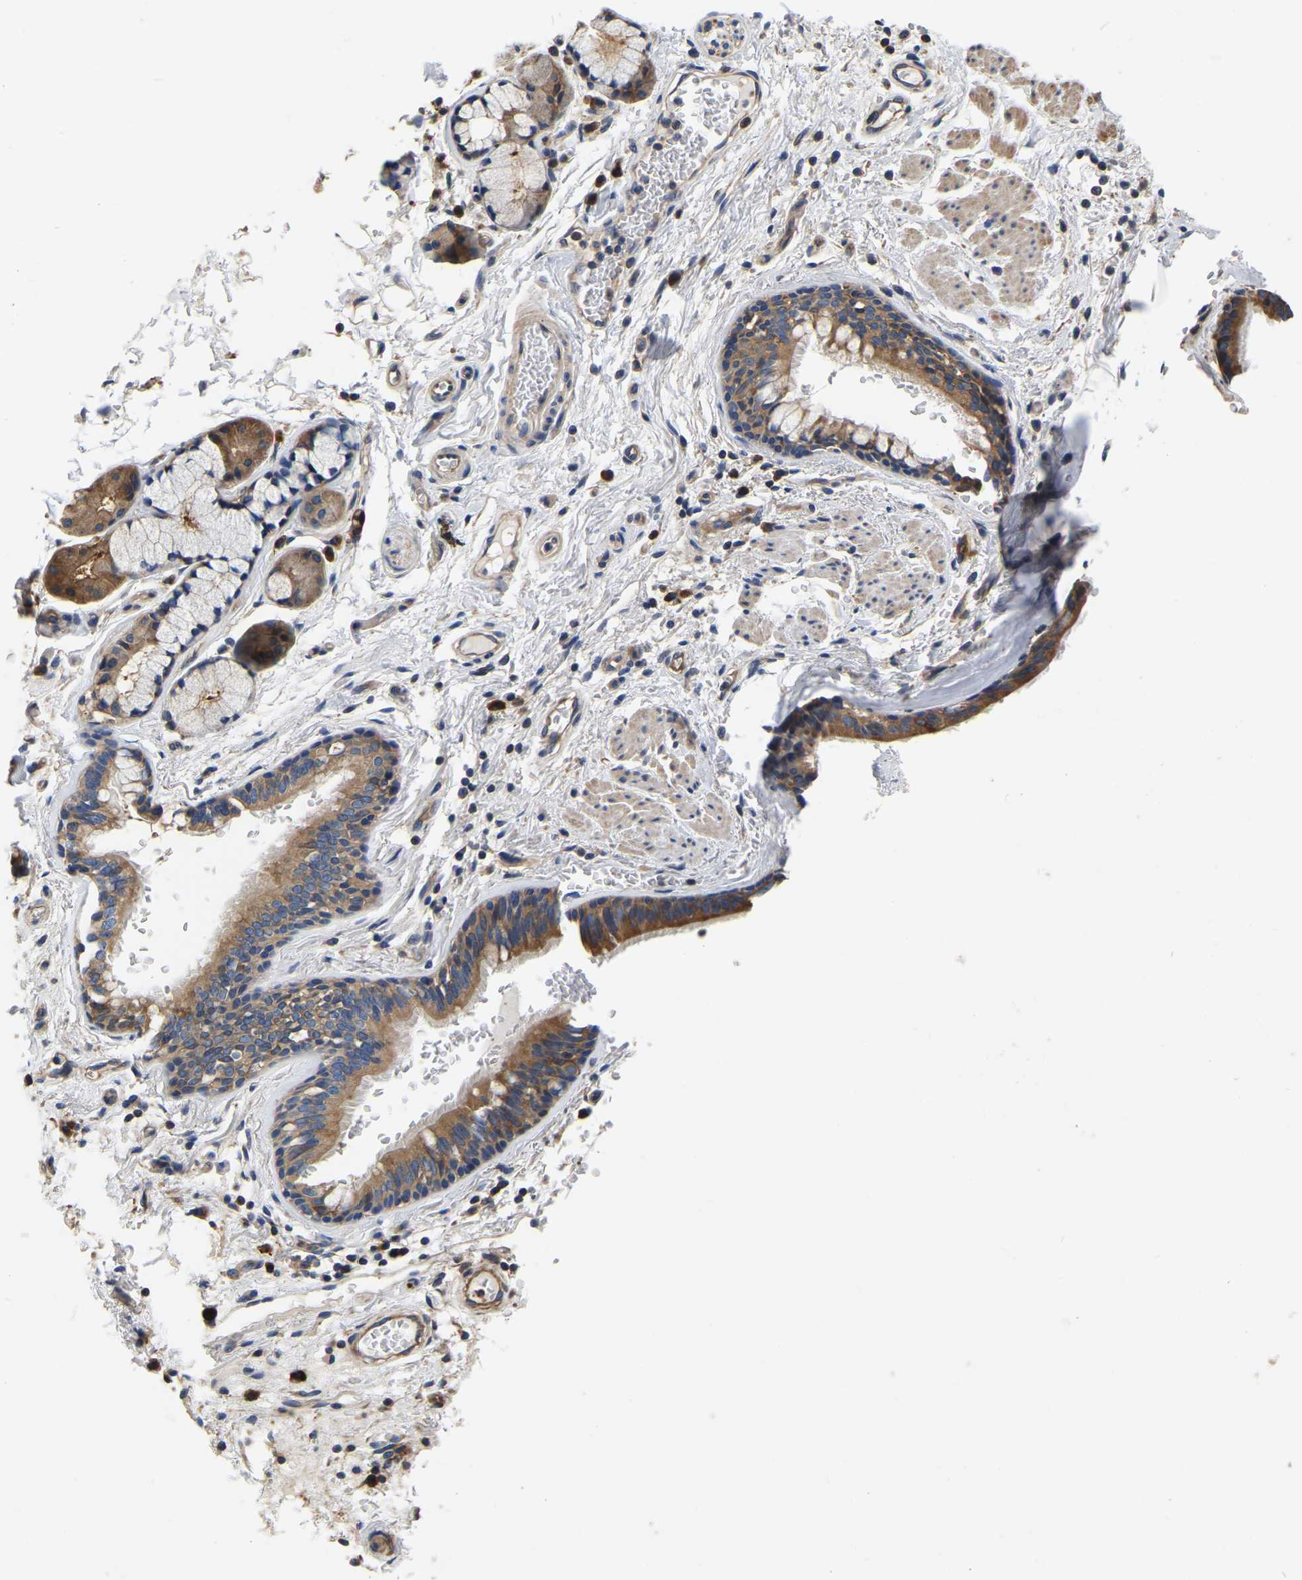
{"staining": {"intensity": "moderate", "quantity": ">75%", "location": "cytoplasmic/membranous"}, "tissue": "bronchus", "cell_type": "Respiratory epithelial cells", "image_type": "normal", "snomed": [{"axis": "morphology", "description": "Normal tissue, NOS"}, {"axis": "topography", "description": "Cartilage tissue"}], "caption": "Immunohistochemistry image of unremarkable bronchus stained for a protein (brown), which demonstrates medium levels of moderate cytoplasmic/membranous staining in approximately >75% of respiratory epithelial cells.", "gene": "GARS1", "patient": {"sex": "female", "age": 63}}